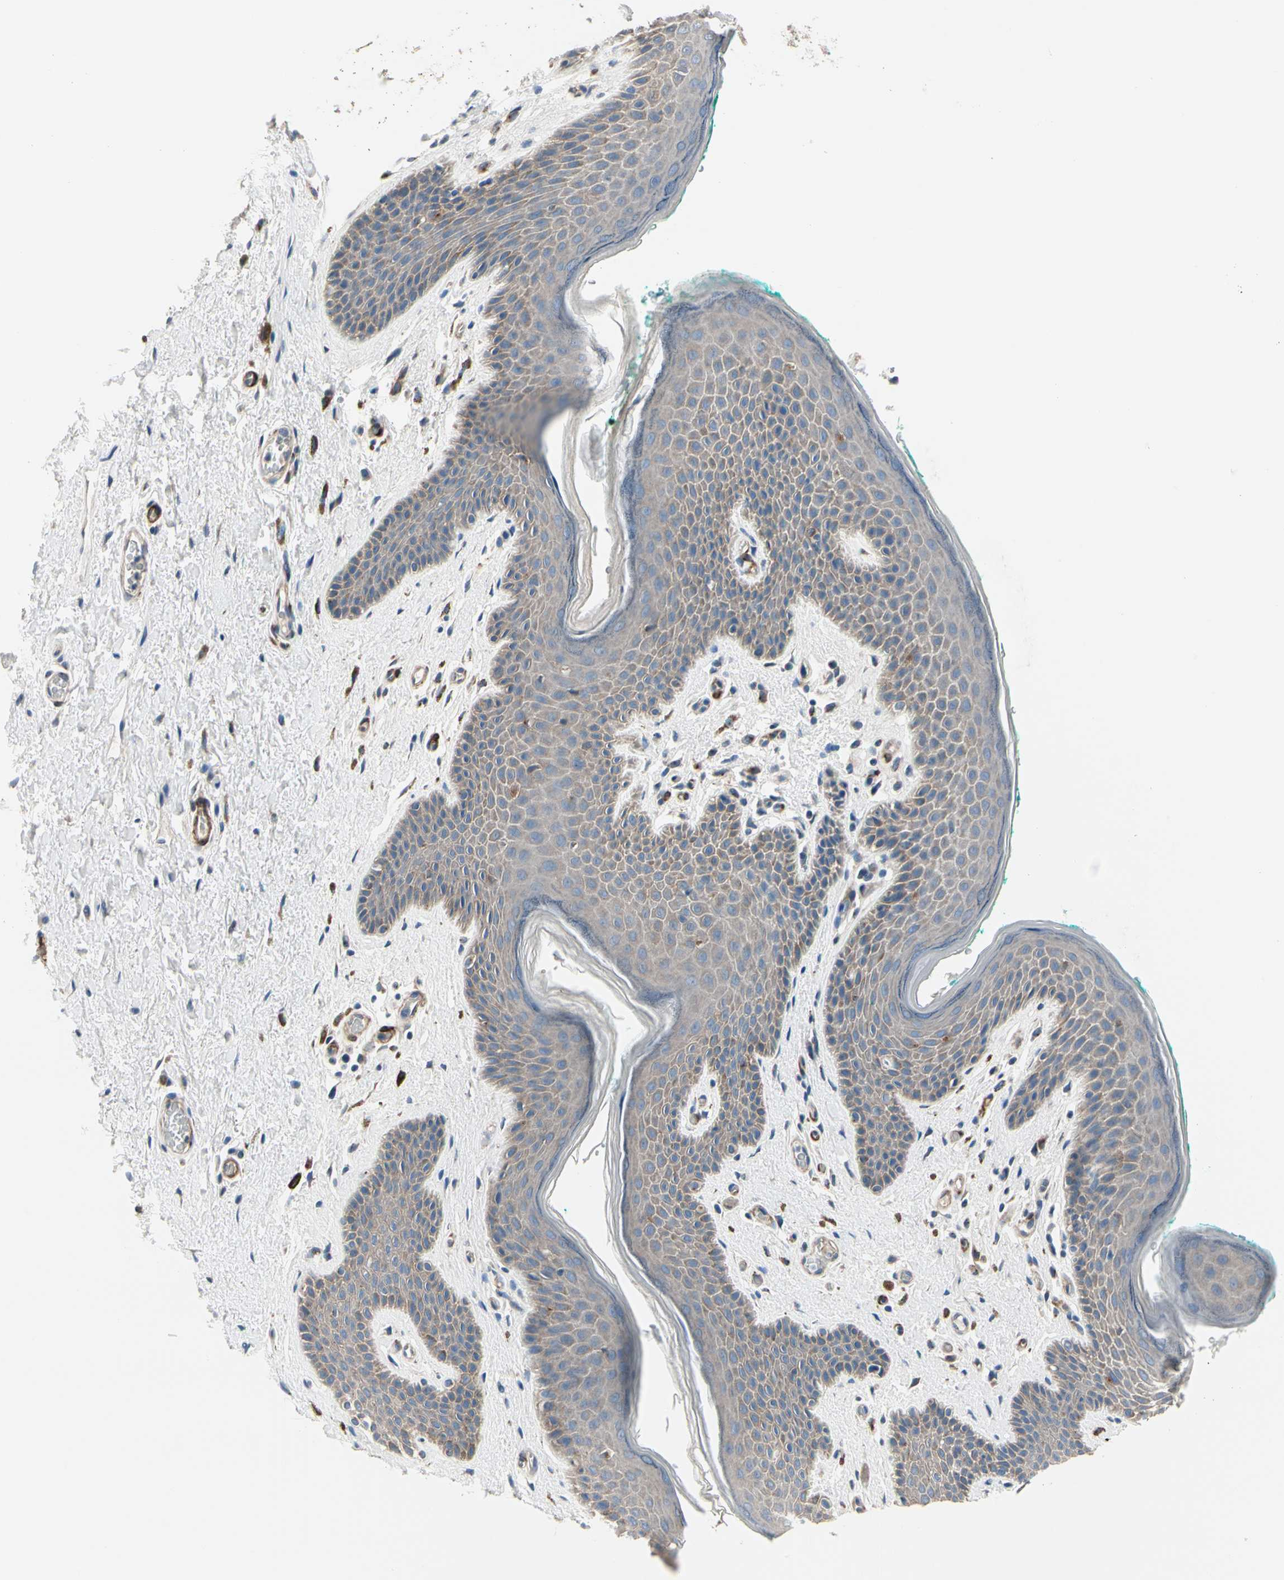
{"staining": {"intensity": "weak", "quantity": "25%-75%", "location": "cytoplasmic/membranous"}, "tissue": "skin", "cell_type": "Epidermal cells", "image_type": "normal", "snomed": [{"axis": "morphology", "description": "Normal tissue, NOS"}, {"axis": "topography", "description": "Anal"}], "caption": "IHC staining of benign skin, which demonstrates low levels of weak cytoplasmic/membranous expression in about 25%-75% of epidermal cells indicating weak cytoplasmic/membranous protein expression. The staining was performed using DAB (brown) for protein detection and nuclei were counterstained in hematoxylin (blue).", "gene": "PRKAR2B", "patient": {"sex": "male", "age": 74}}